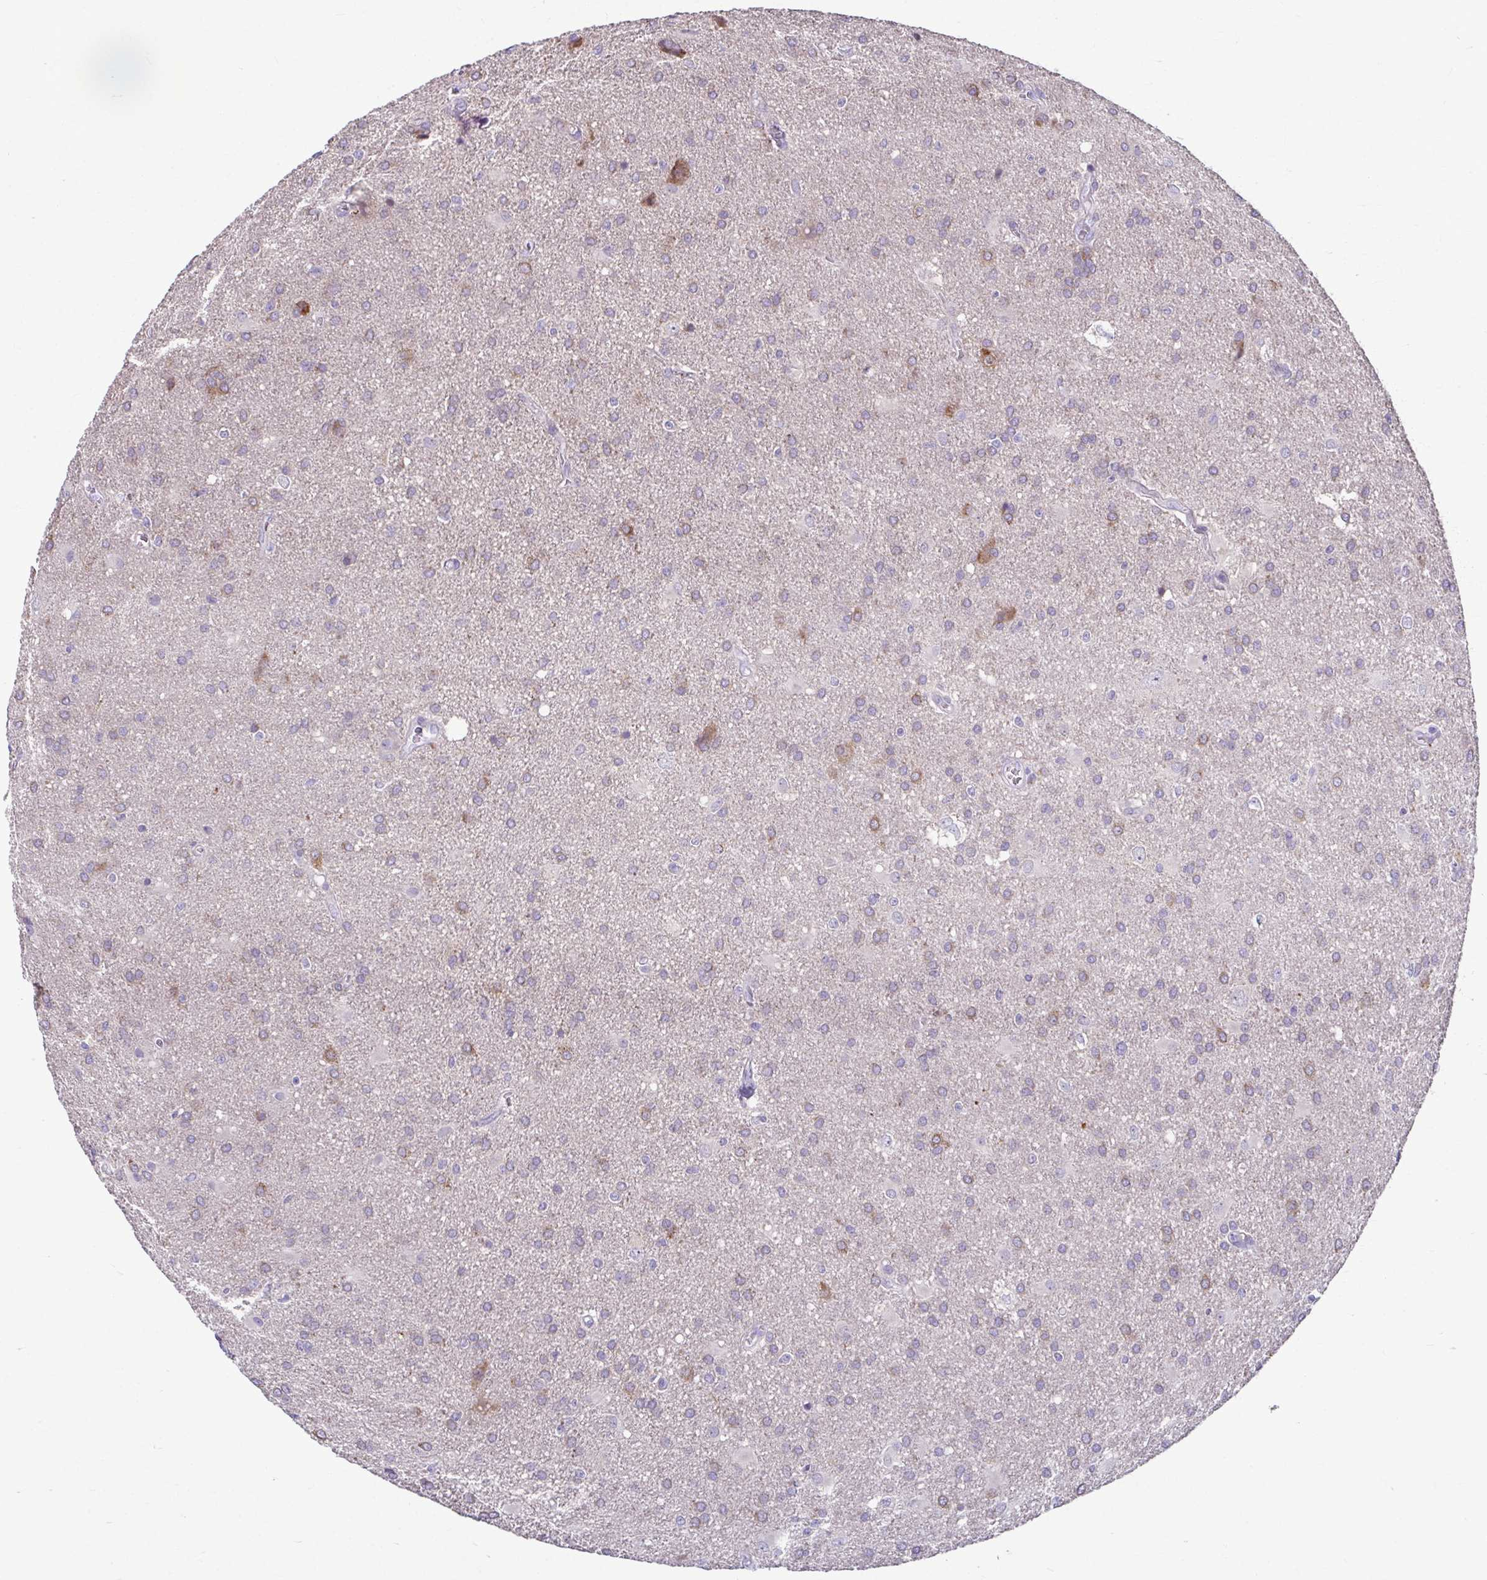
{"staining": {"intensity": "weak", "quantity": "<25%", "location": "cytoplasmic/membranous"}, "tissue": "glioma", "cell_type": "Tumor cells", "image_type": "cancer", "snomed": [{"axis": "morphology", "description": "Glioma, malignant, Low grade"}, {"axis": "topography", "description": "Brain"}], "caption": "Immunohistochemistry photomicrograph of neoplastic tissue: glioma stained with DAB reveals no significant protein positivity in tumor cells.", "gene": "SERPINI1", "patient": {"sex": "male", "age": 66}}